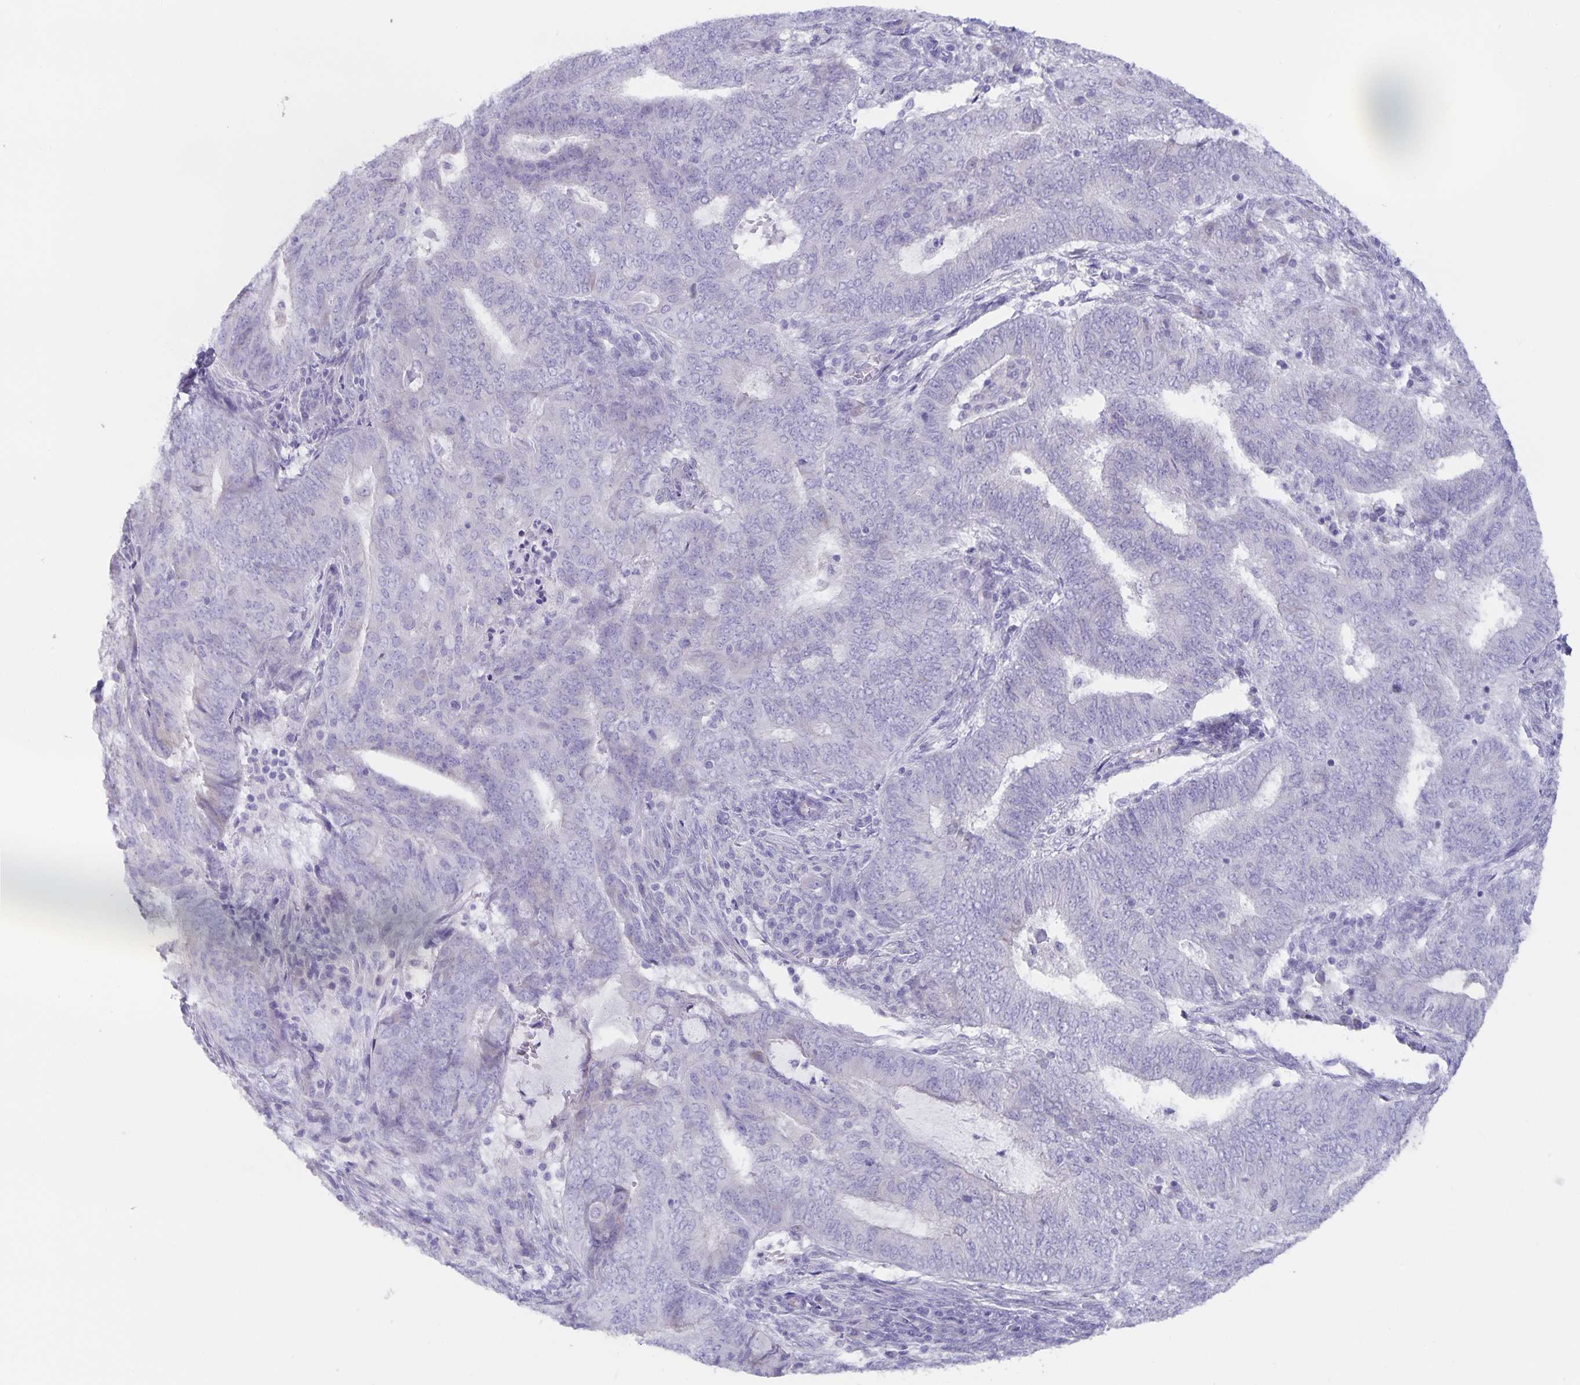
{"staining": {"intensity": "negative", "quantity": "none", "location": "none"}, "tissue": "endometrial cancer", "cell_type": "Tumor cells", "image_type": "cancer", "snomed": [{"axis": "morphology", "description": "Adenocarcinoma, NOS"}, {"axis": "topography", "description": "Endometrium"}], "caption": "Endometrial cancer stained for a protein using immunohistochemistry (IHC) displays no staining tumor cells.", "gene": "AQP4", "patient": {"sex": "female", "age": 62}}